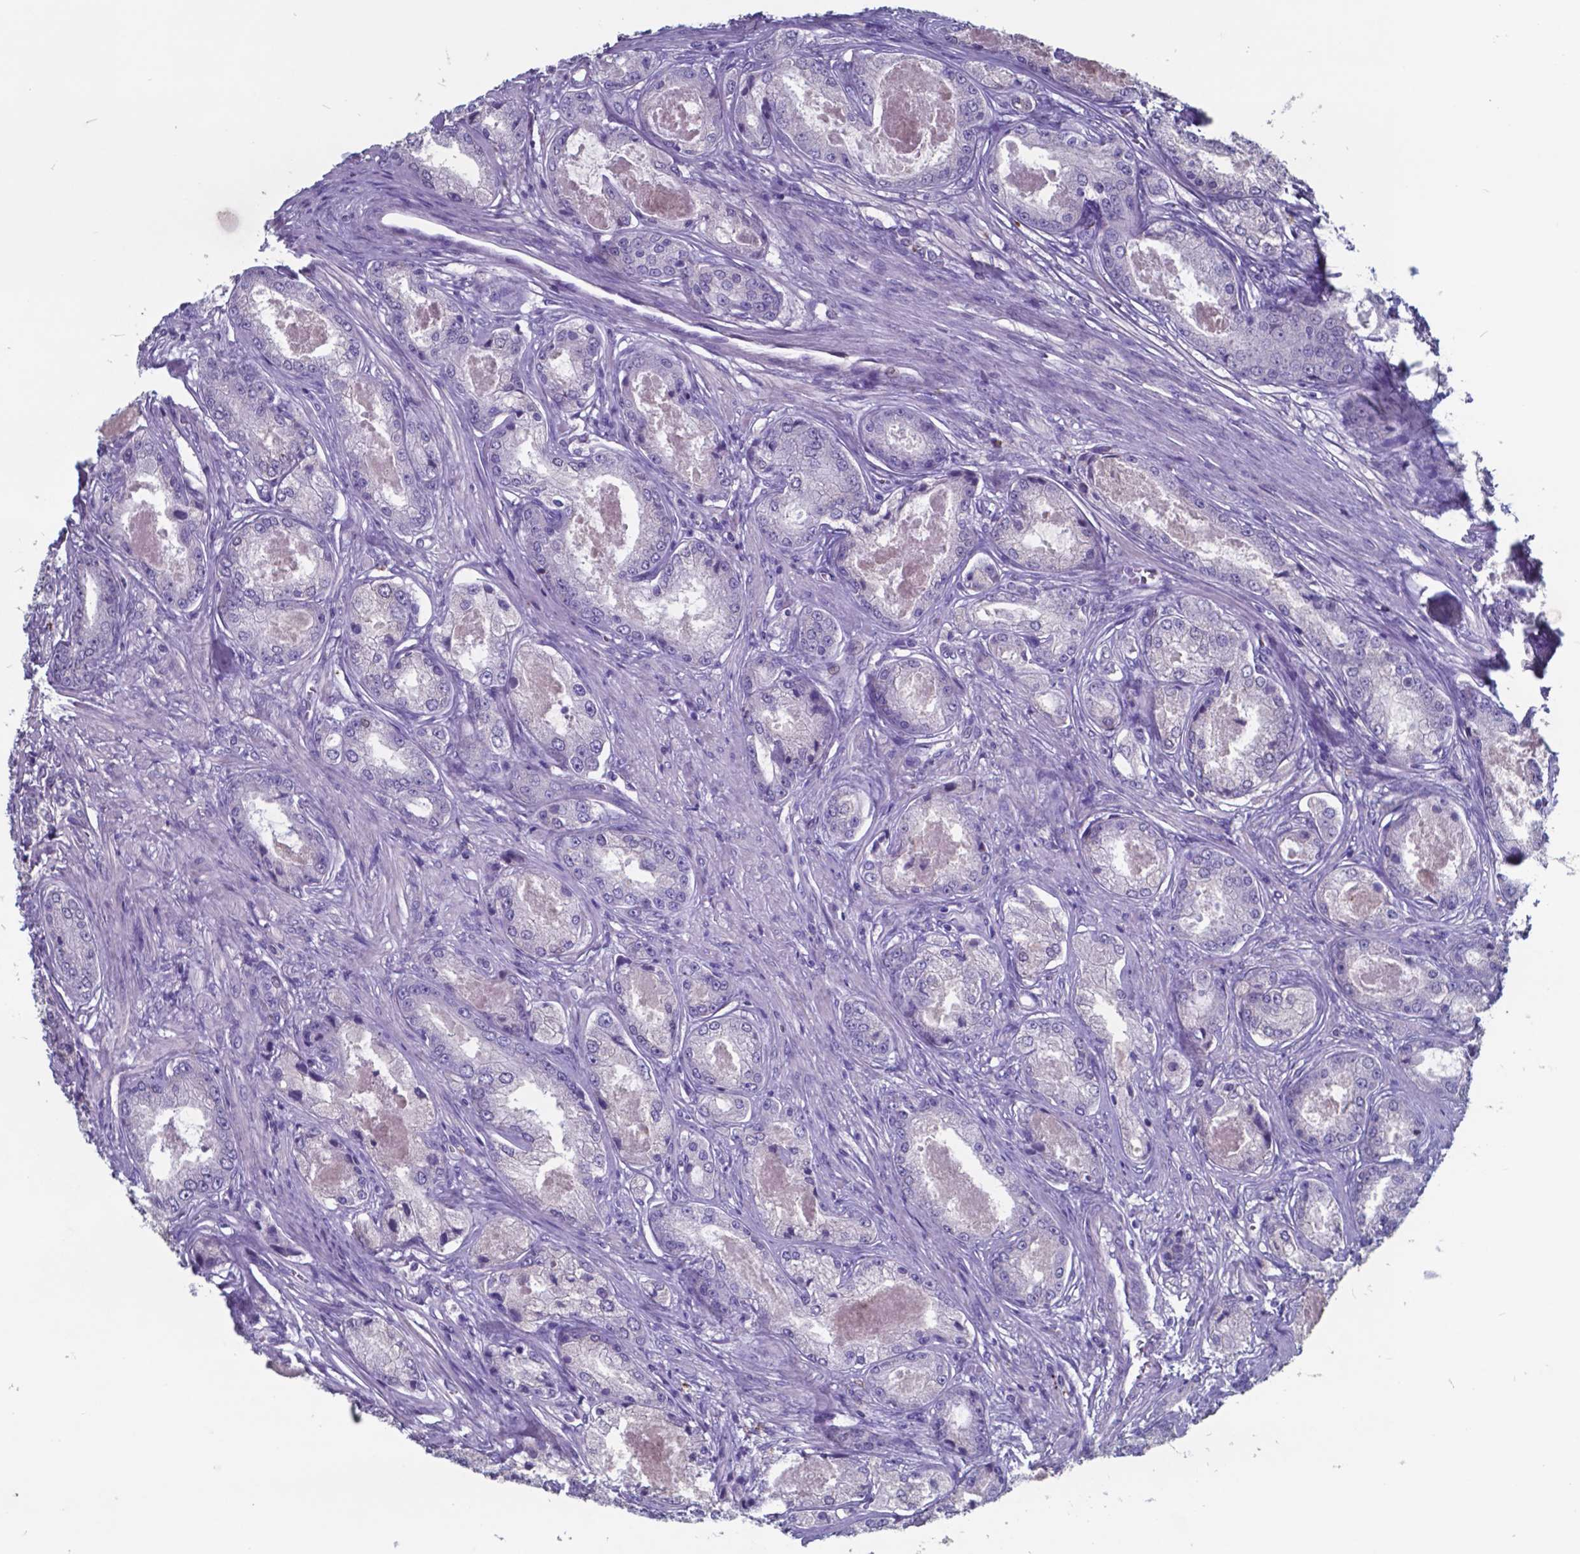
{"staining": {"intensity": "negative", "quantity": "none", "location": "none"}, "tissue": "prostate cancer", "cell_type": "Tumor cells", "image_type": "cancer", "snomed": [{"axis": "morphology", "description": "Adenocarcinoma, Low grade"}, {"axis": "topography", "description": "Prostate"}], "caption": "The image displays no significant positivity in tumor cells of prostate cancer (low-grade adenocarcinoma).", "gene": "TTR", "patient": {"sex": "male", "age": 68}}